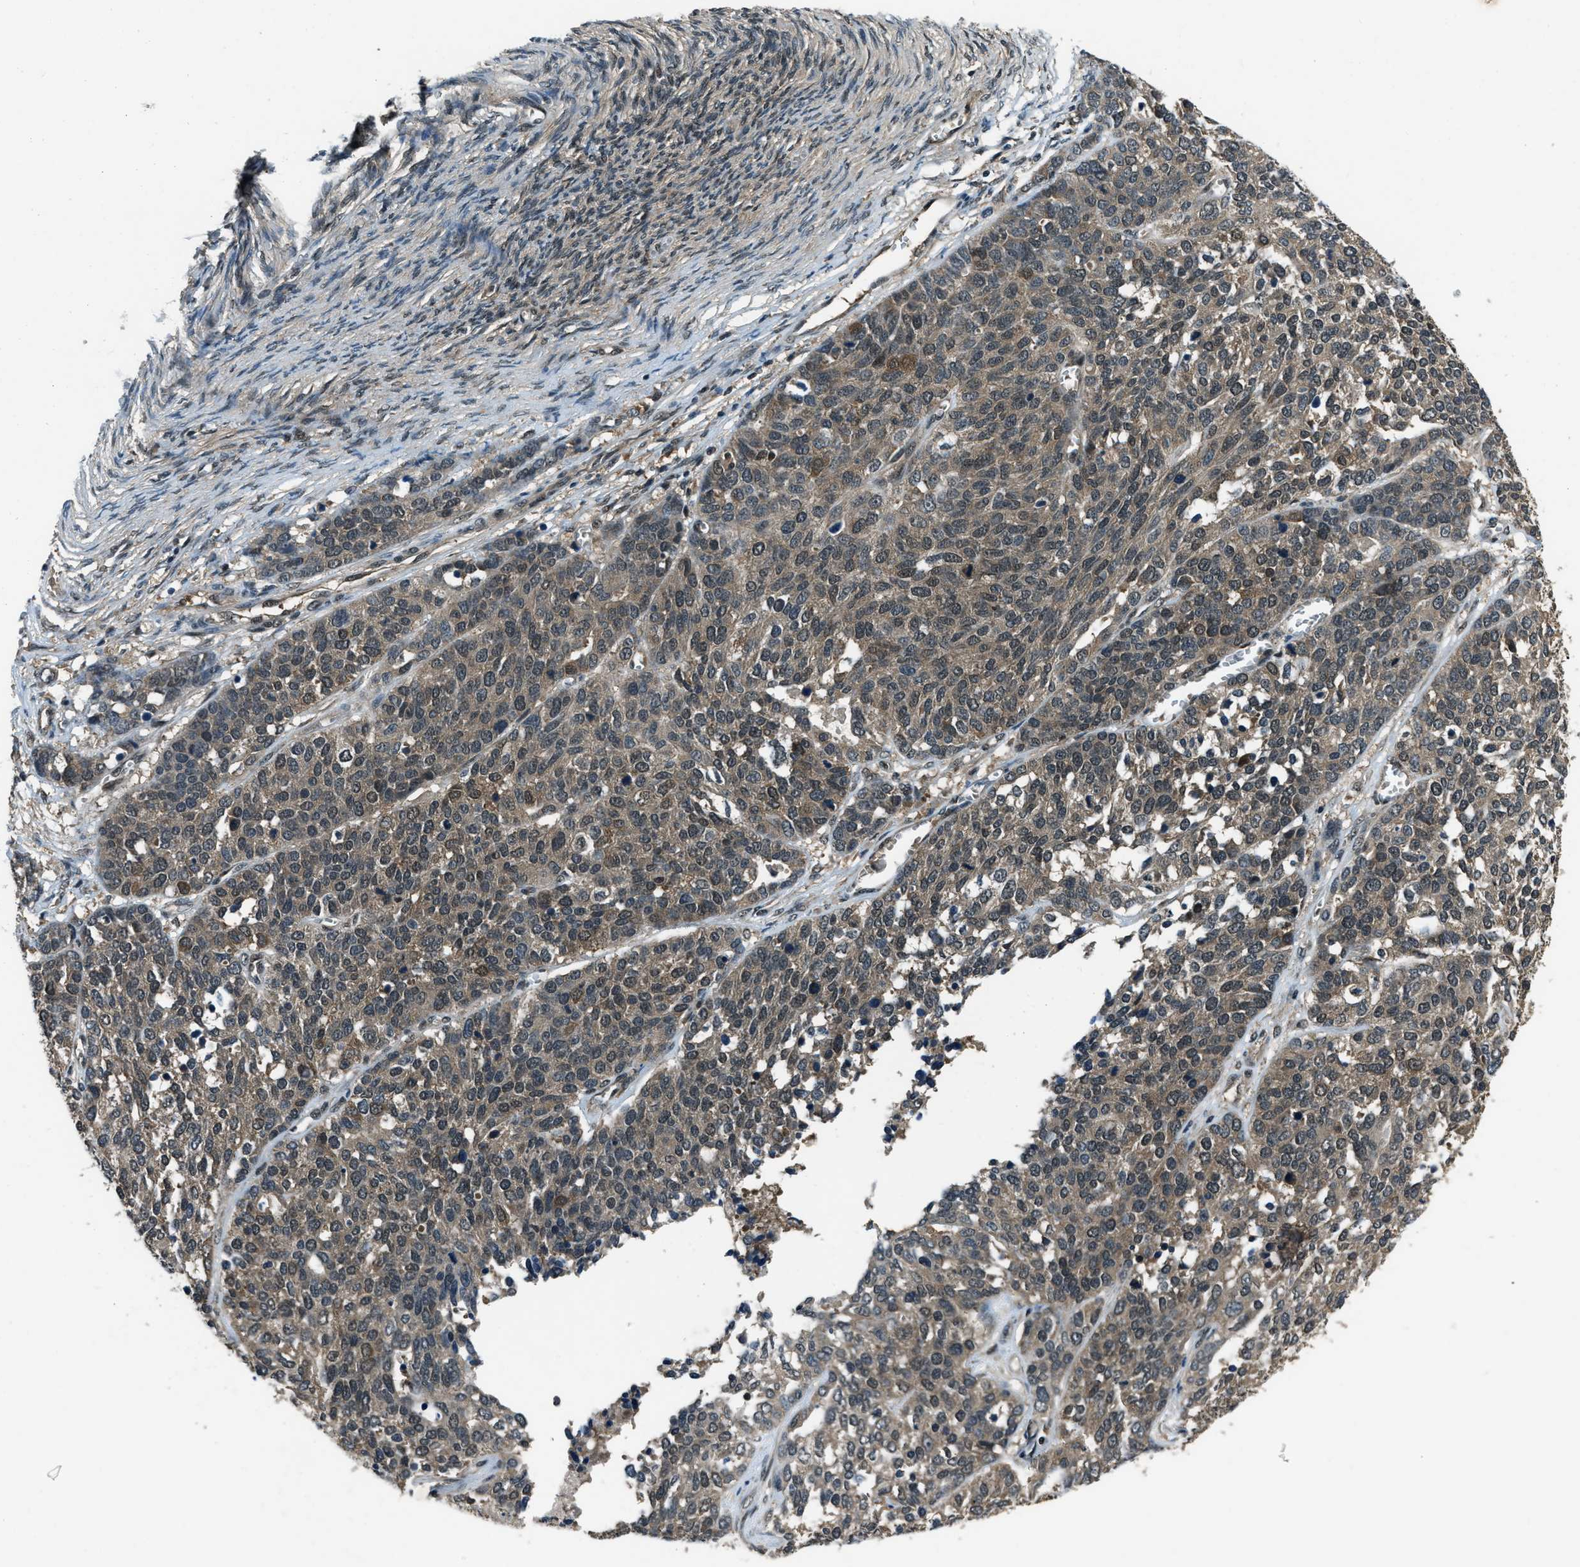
{"staining": {"intensity": "weak", "quantity": ">75%", "location": "cytoplasmic/membranous"}, "tissue": "ovarian cancer", "cell_type": "Tumor cells", "image_type": "cancer", "snomed": [{"axis": "morphology", "description": "Cystadenocarcinoma, serous, NOS"}, {"axis": "topography", "description": "Ovary"}], "caption": "Protein expression analysis of human ovarian cancer (serous cystadenocarcinoma) reveals weak cytoplasmic/membranous positivity in about >75% of tumor cells.", "gene": "NUDCD3", "patient": {"sex": "female", "age": 44}}